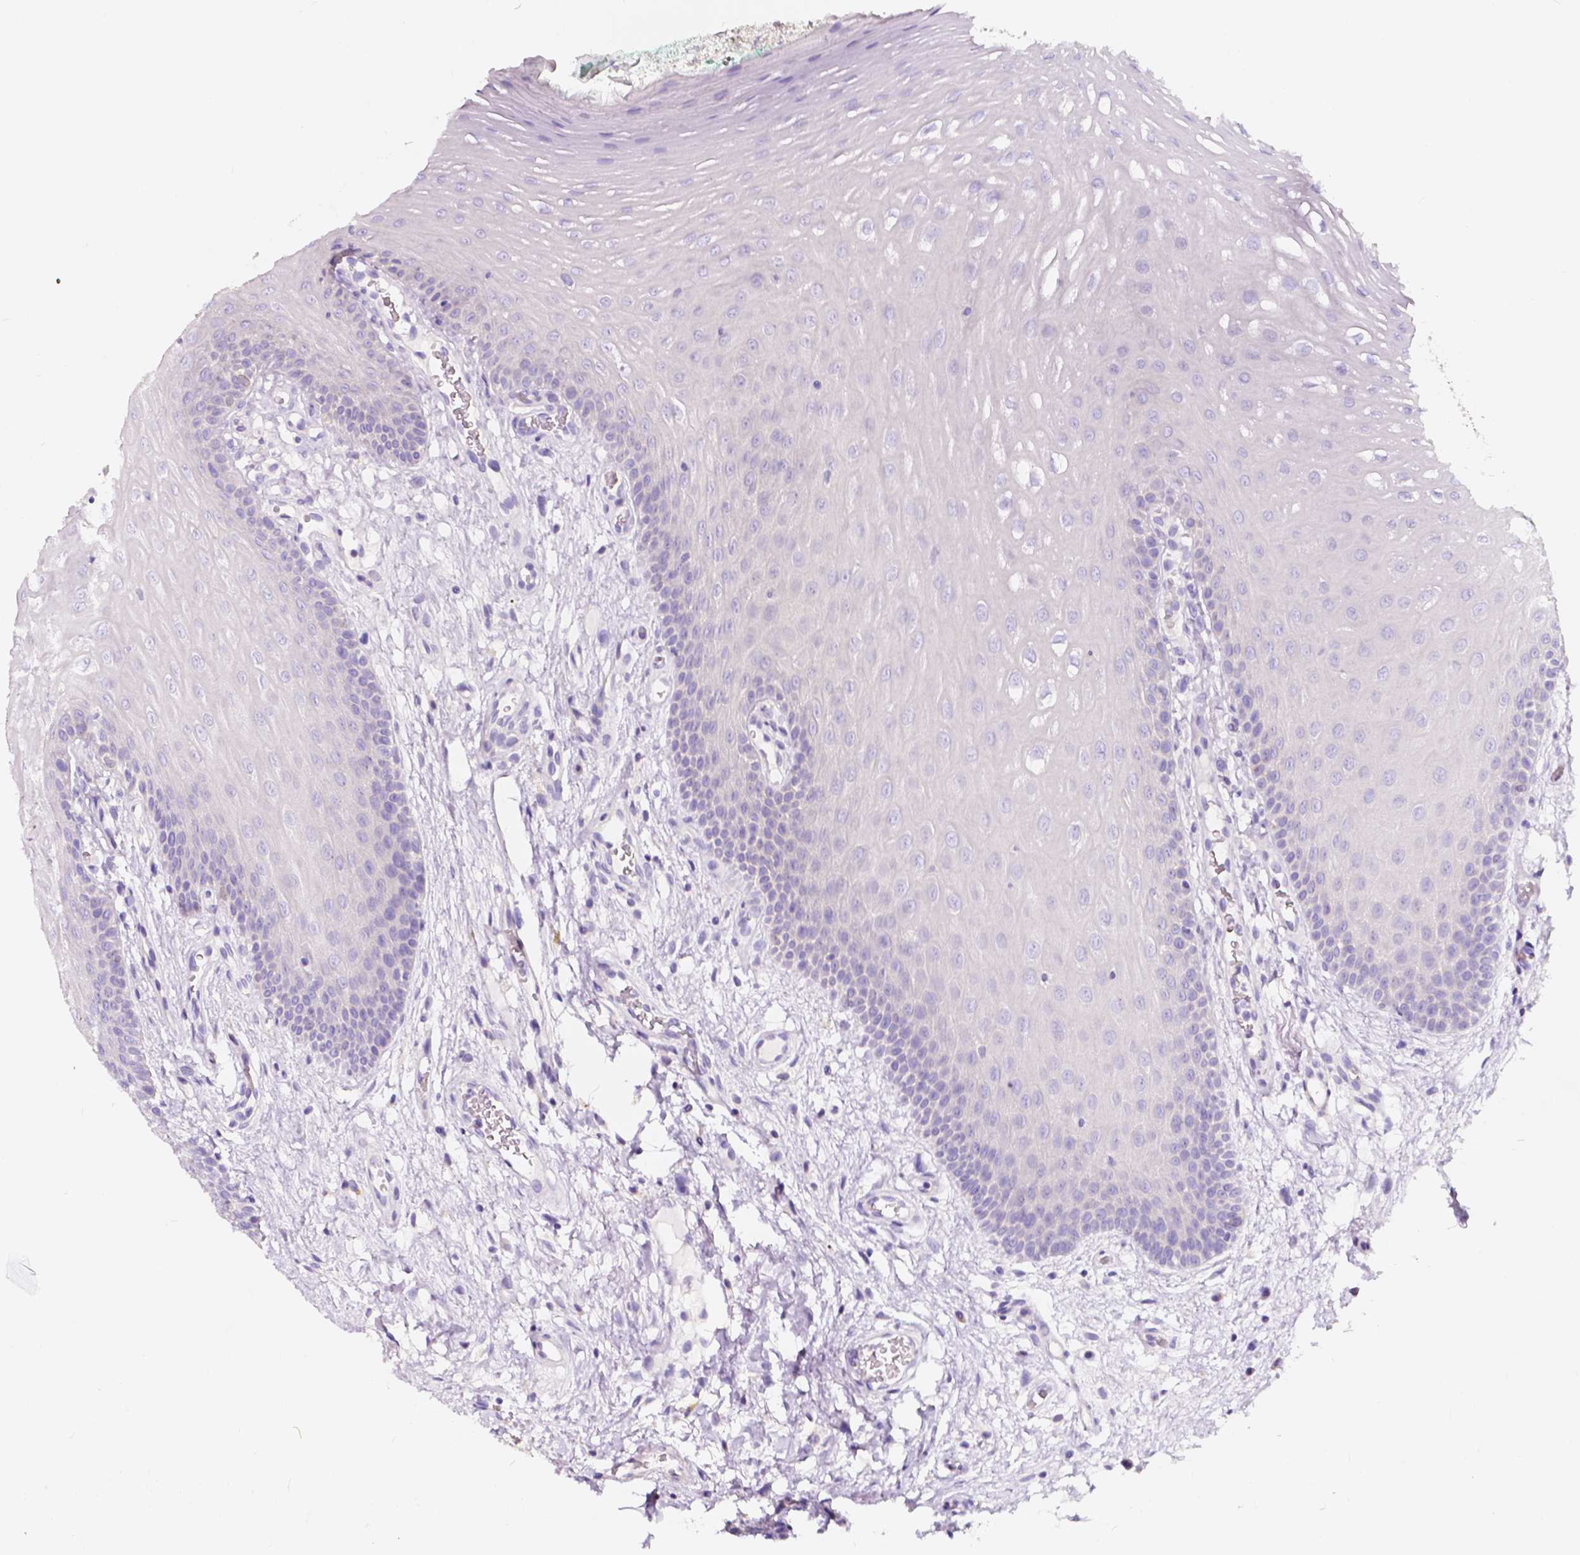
{"staining": {"intensity": "negative", "quantity": "none", "location": "none"}, "tissue": "oral mucosa", "cell_type": "Squamous epithelial cells", "image_type": "normal", "snomed": [{"axis": "morphology", "description": "Normal tissue, NOS"}, {"axis": "morphology", "description": "Squamous cell carcinoma, NOS"}, {"axis": "topography", "description": "Oral tissue"}, {"axis": "topography", "description": "Head-Neck"}], "caption": "The photomicrograph demonstrates no staining of squamous epithelial cells in benign oral mucosa. The staining was performed using DAB (3,3'-diaminobenzidine) to visualize the protein expression in brown, while the nuclei were stained in blue with hematoxylin (Magnification: 20x).", "gene": "CLSTN2", "patient": {"sex": "male", "age": 78}}